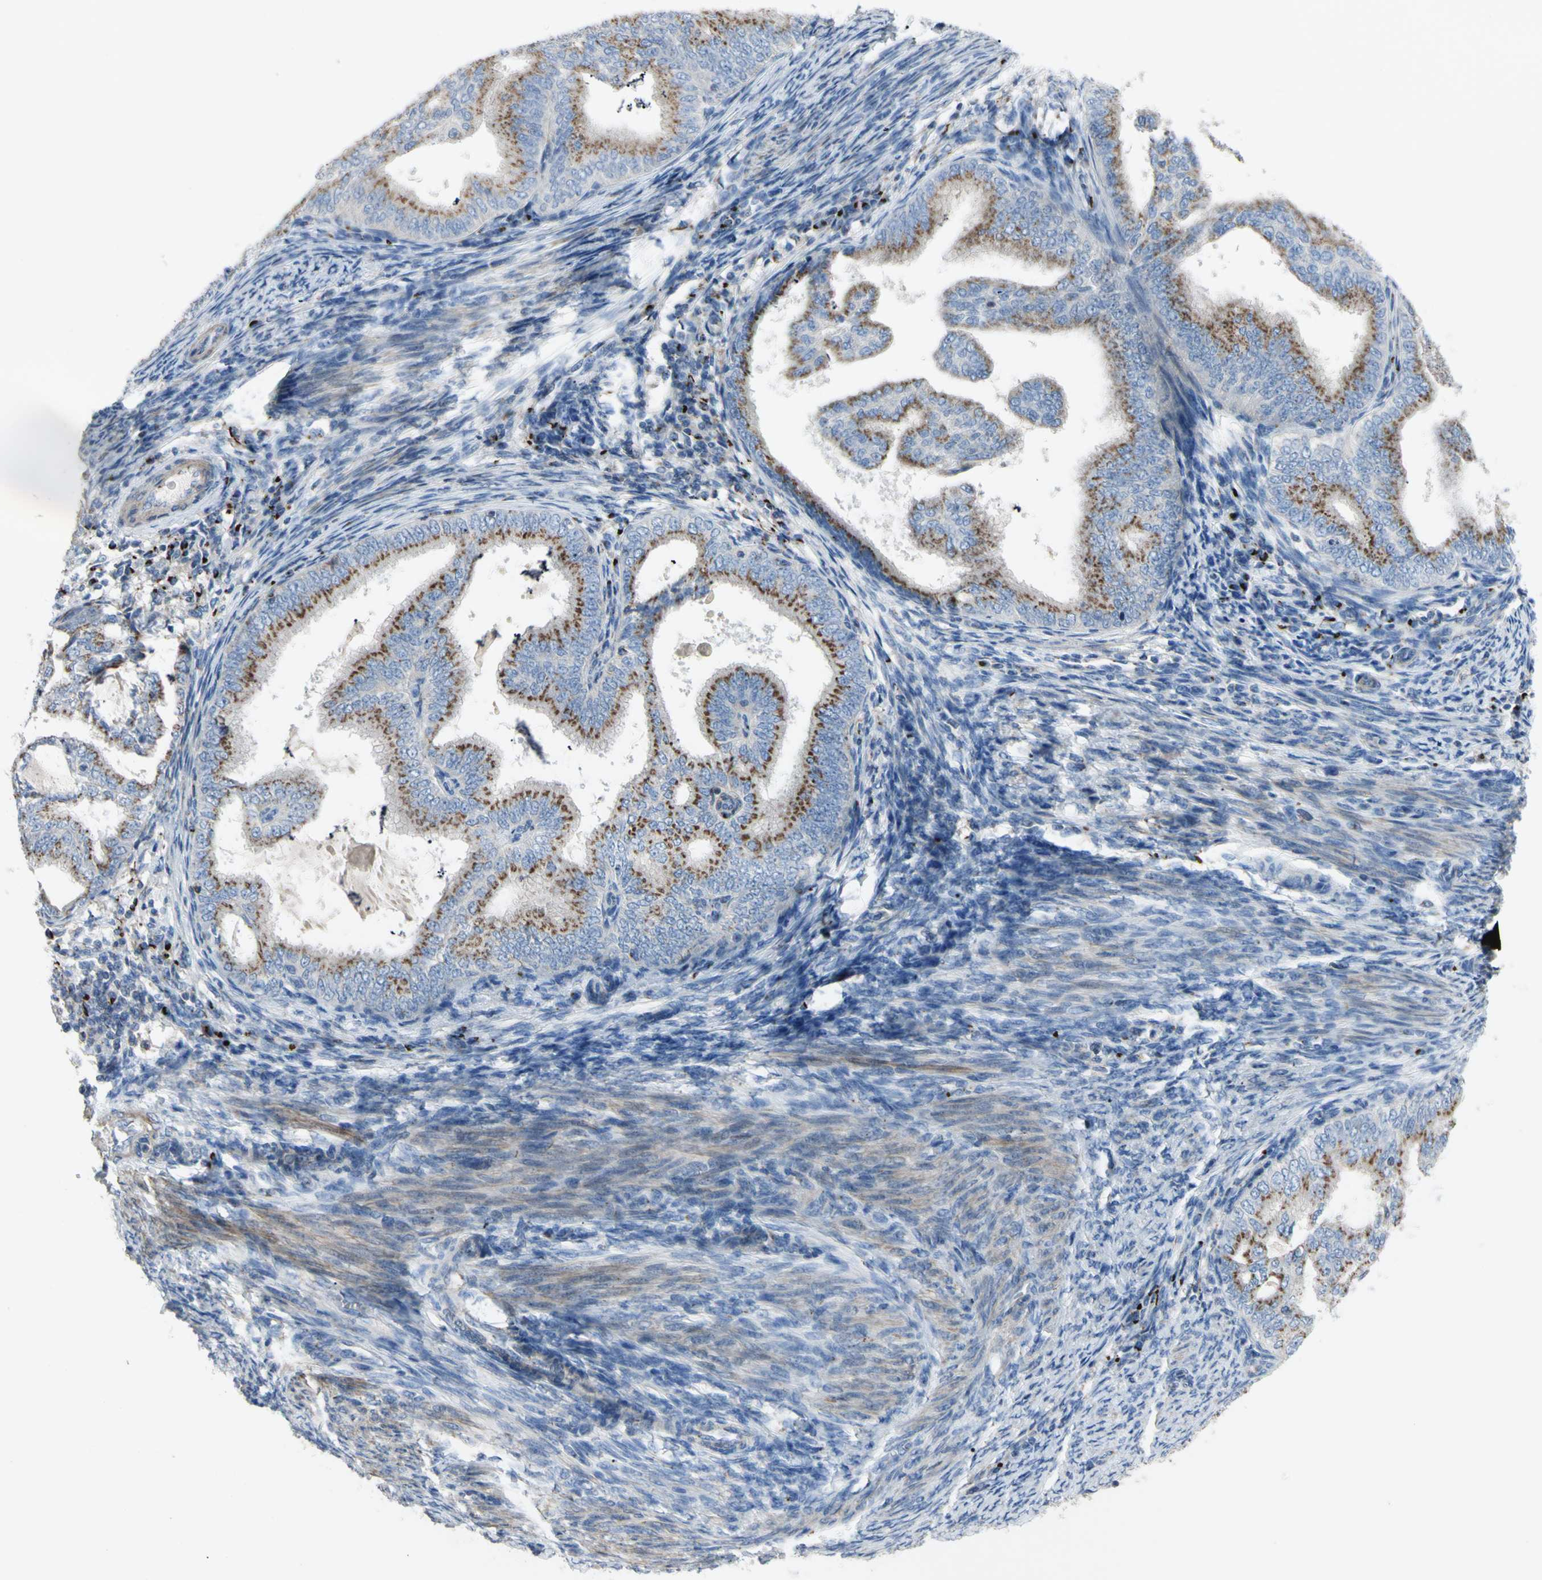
{"staining": {"intensity": "moderate", "quantity": ">75%", "location": "cytoplasmic/membranous"}, "tissue": "endometrial cancer", "cell_type": "Tumor cells", "image_type": "cancer", "snomed": [{"axis": "morphology", "description": "Adenocarcinoma, NOS"}, {"axis": "topography", "description": "Endometrium"}], "caption": "Protein staining displays moderate cytoplasmic/membranous staining in approximately >75% of tumor cells in adenocarcinoma (endometrial). Nuclei are stained in blue.", "gene": "B4GALT3", "patient": {"sex": "female", "age": 58}}